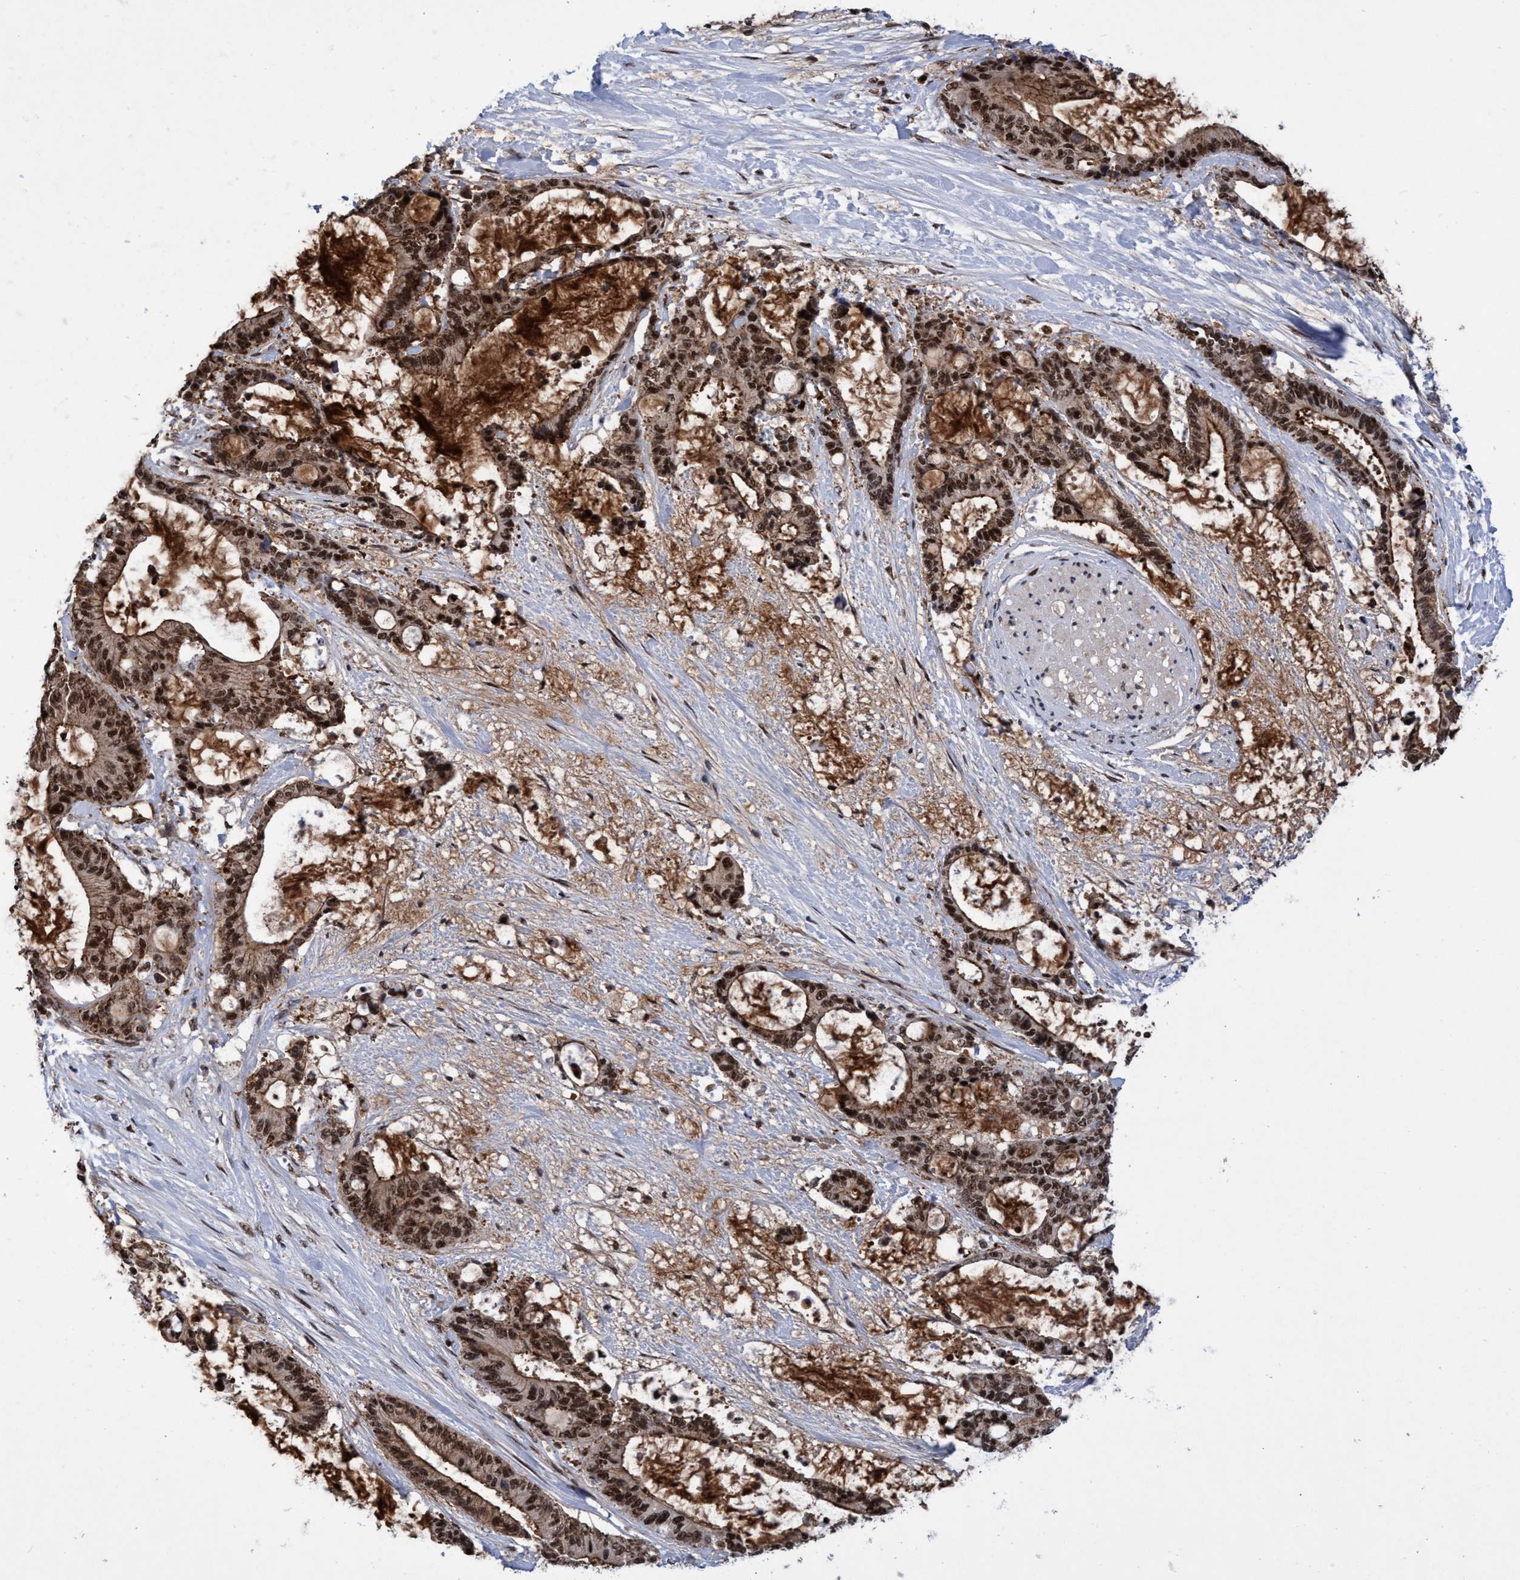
{"staining": {"intensity": "strong", "quantity": ">75%", "location": "cytoplasmic/membranous,nuclear"}, "tissue": "liver cancer", "cell_type": "Tumor cells", "image_type": "cancer", "snomed": [{"axis": "morphology", "description": "Normal tissue, NOS"}, {"axis": "morphology", "description": "Cholangiocarcinoma"}, {"axis": "topography", "description": "Liver"}, {"axis": "topography", "description": "Peripheral nerve tissue"}], "caption": "This is an image of immunohistochemistry staining of cholangiocarcinoma (liver), which shows strong expression in the cytoplasmic/membranous and nuclear of tumor cells.", "gene": "GTF2F1", "patient": {"sex": "female", "age": 73}}